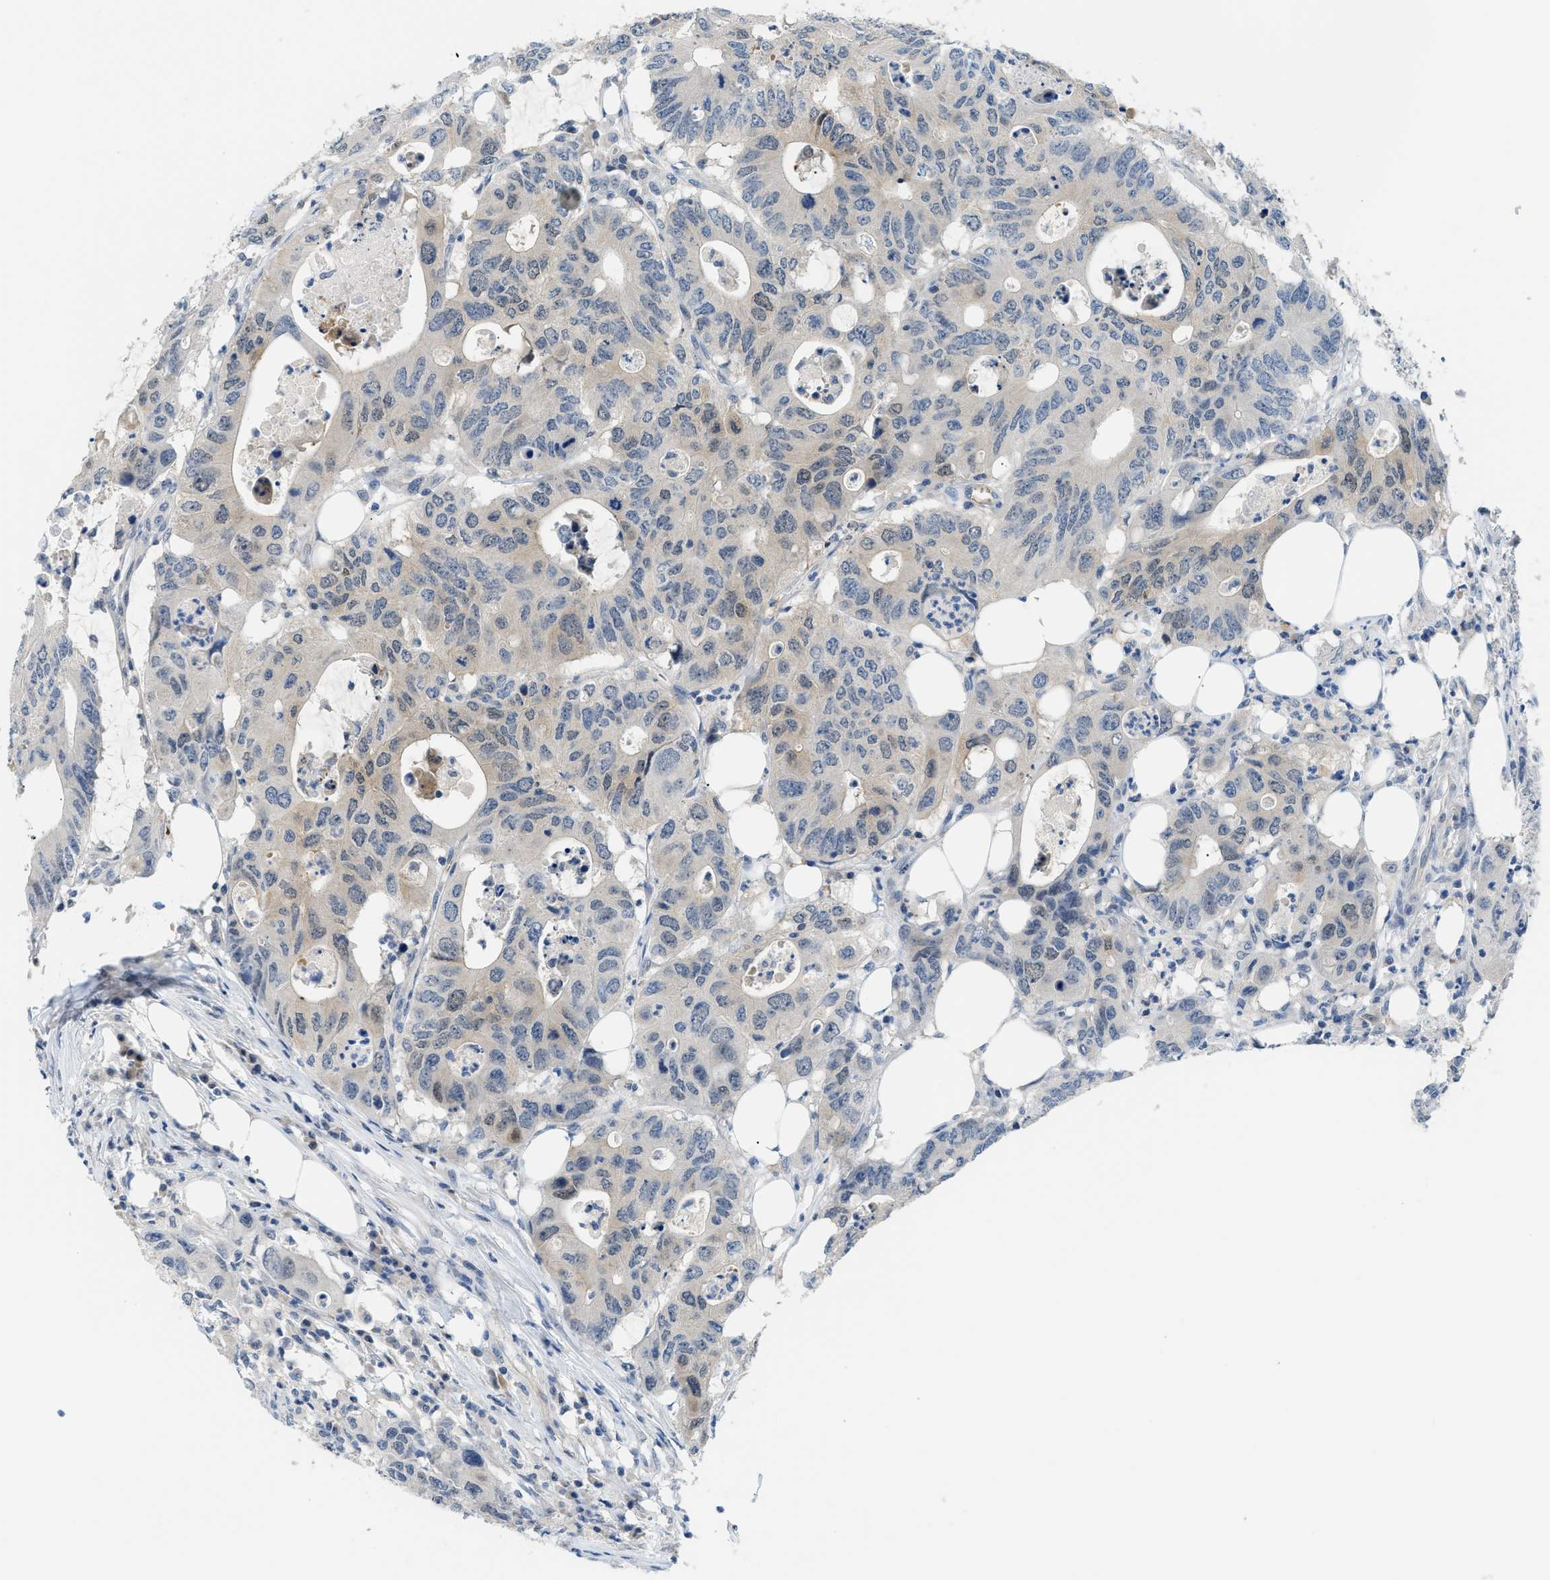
{"staining": {"intensity": "weak", "quantity": "<25%", "location": "cytoplasmic/membranous"}, "tissue": "colorectal cancer", "cell_type": "Tumor cells", "image_type": "cancer", "snomed": [{"axis": "morphology", "description": "Adenocarcinoma, NOS"}, {"axis": "topography", "description": "Colon"}], "caption": "IHC image of colorectal cancer stained for a protein (brown), which shows no expression in tumor cells.", "gene": "PSAT1", "patient": {"sex": "male", "age": 71}}